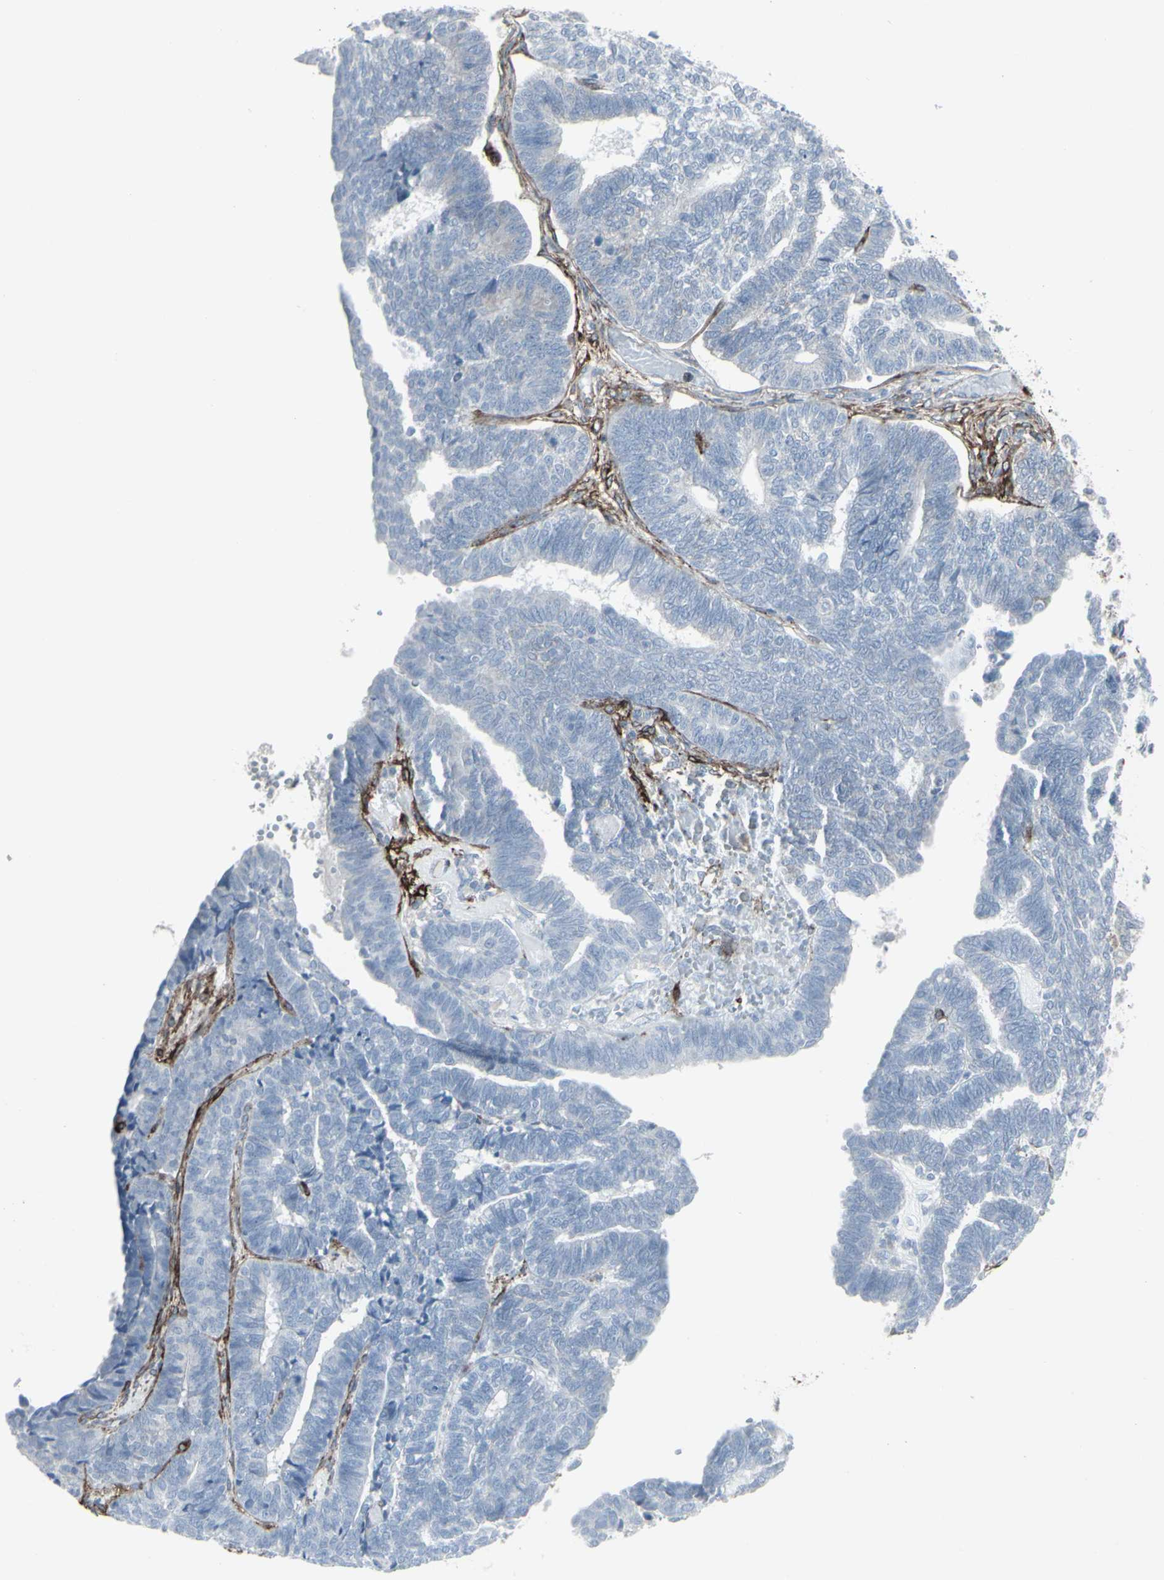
{"staining": {"intensity": "negative", "quantity": "none", "location": "none"}, "tissue": "endometrial cancer", "cell_type": "Tumor cells", "image_type": "cancer", "snomed": [{"axis": "morphology", "description": "Adenocarcinoma, NOS"}, {"axis": "topography", "description": "Endometrium"}], "caption": "Immunohistochemical staining of adenocarcinoma (endometrial) exhibits no significant staining in tumor cells.", "gene": "GJA1", "patient": {"sex": "female", "age": 70}}